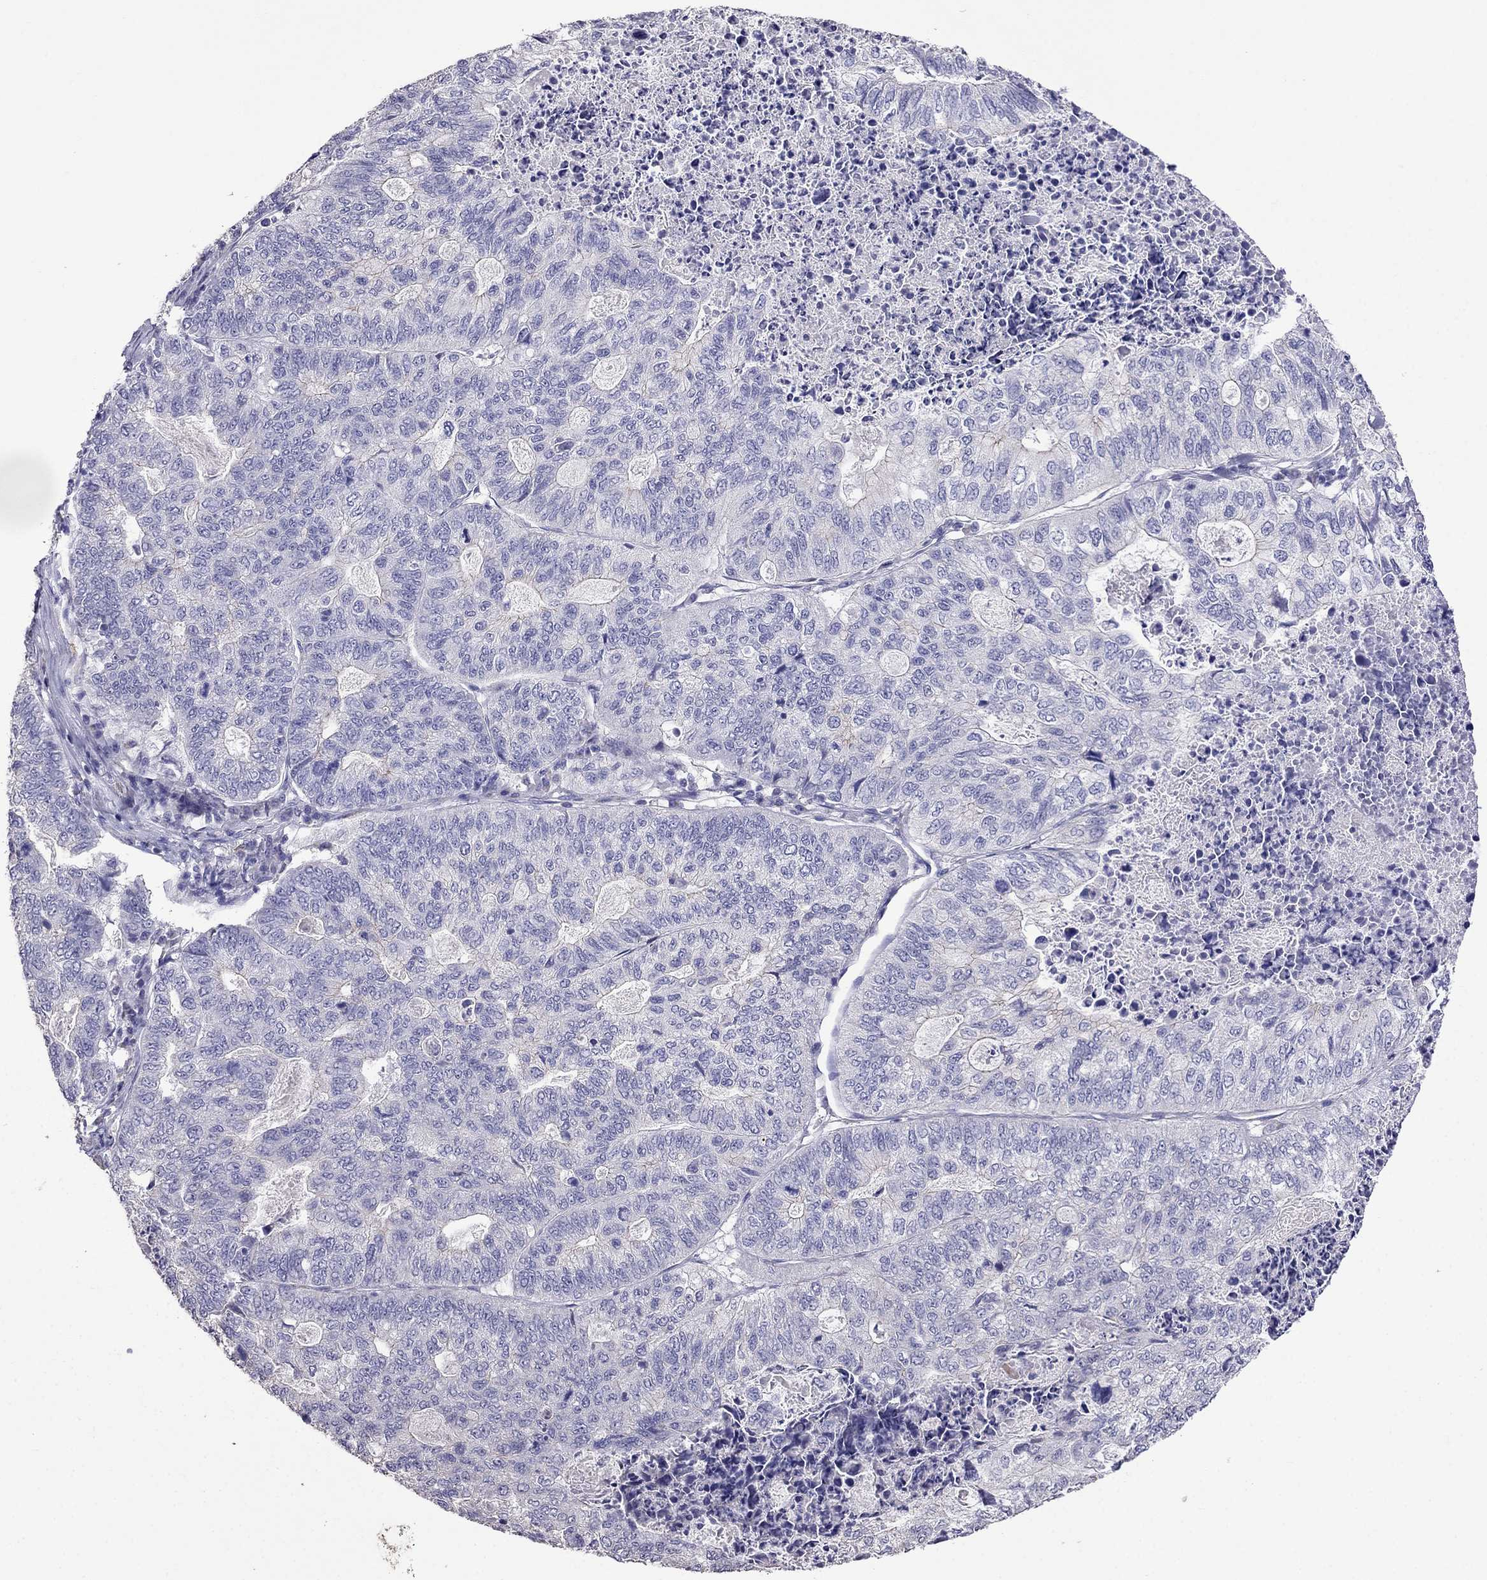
{"staining": {"intensity": "negative", "quantity": "none", "location": "none"}, "tissue": "stomach cancer", "cell_type": "Tumor cells", "image_type": "cancer", "snomed": [{"axis": "morphology", "description": "Adenocarcinoma, NOS"}, {"axis": "topography", "description": "Stomach, upper"}], "caption": "High power microscopy histopathology image of an IHC image of adenocarcinoma (stomach), revealing no significant positivity in tumor cells.", "gene": "AK5", "patient": {"sex": "female", "age": 67}}